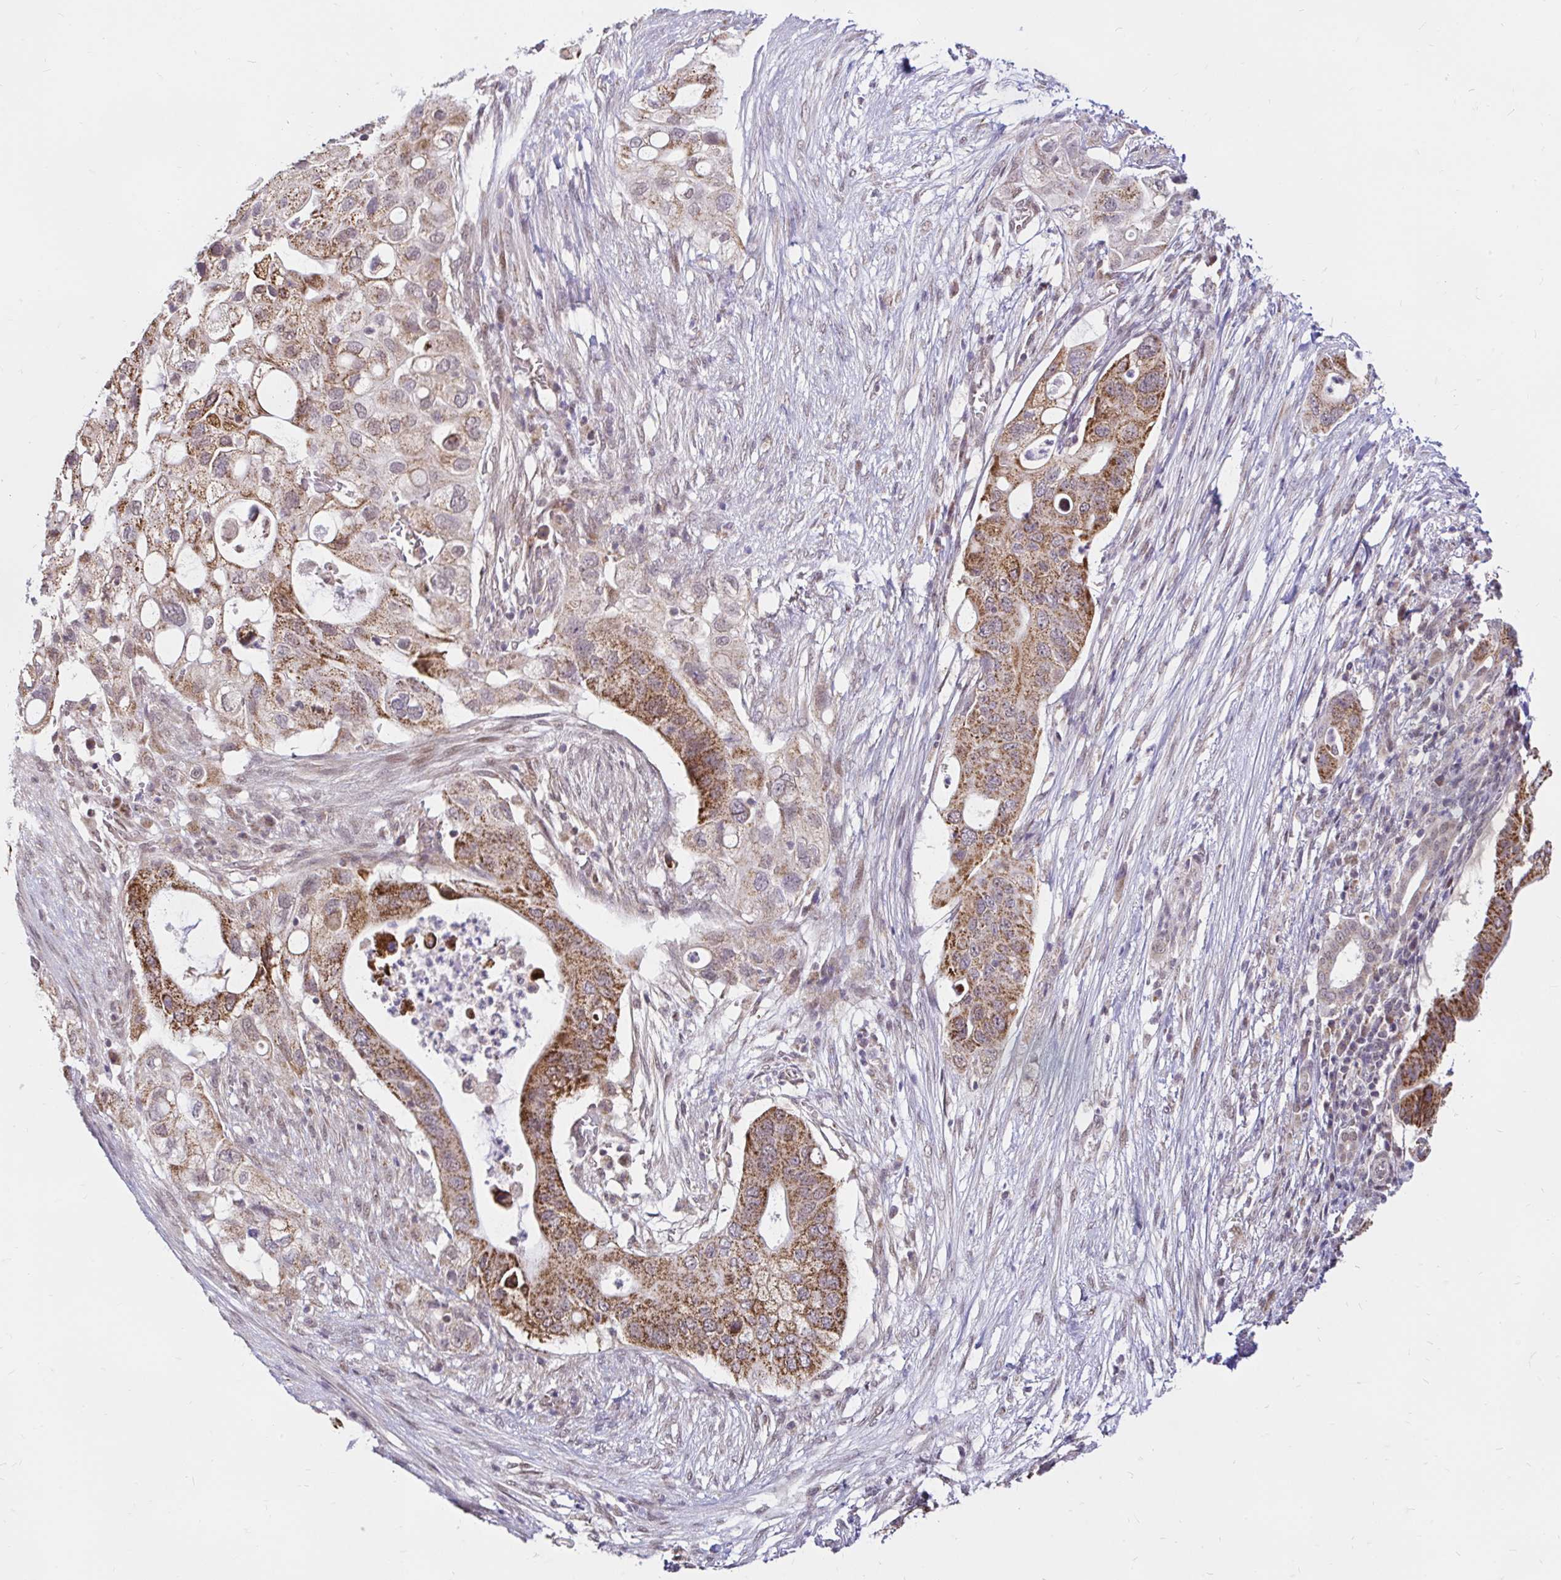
{"staining": {"intensity": "strong", "quantity": ">75%", "location": "cytoplasmic/membranous"}, "tissue": "pancreatic cancer", "cell_type": "Tumor cells", "image_type": "cancer", "snomed": [{"axis": "morphology", "description": "Adenocarcinoma, NOS"}, {"axis": "topography", "description": "Pancreas"}], "caption": "Protein positivity by immunohistochemistry exhibits strong cytoplasmic/membranous expression in about >75% of tumor cells in adenocarcinoma (pancreatic).", "gene": "TIMM50", "patient": {"sex": "female", "age": 72}}